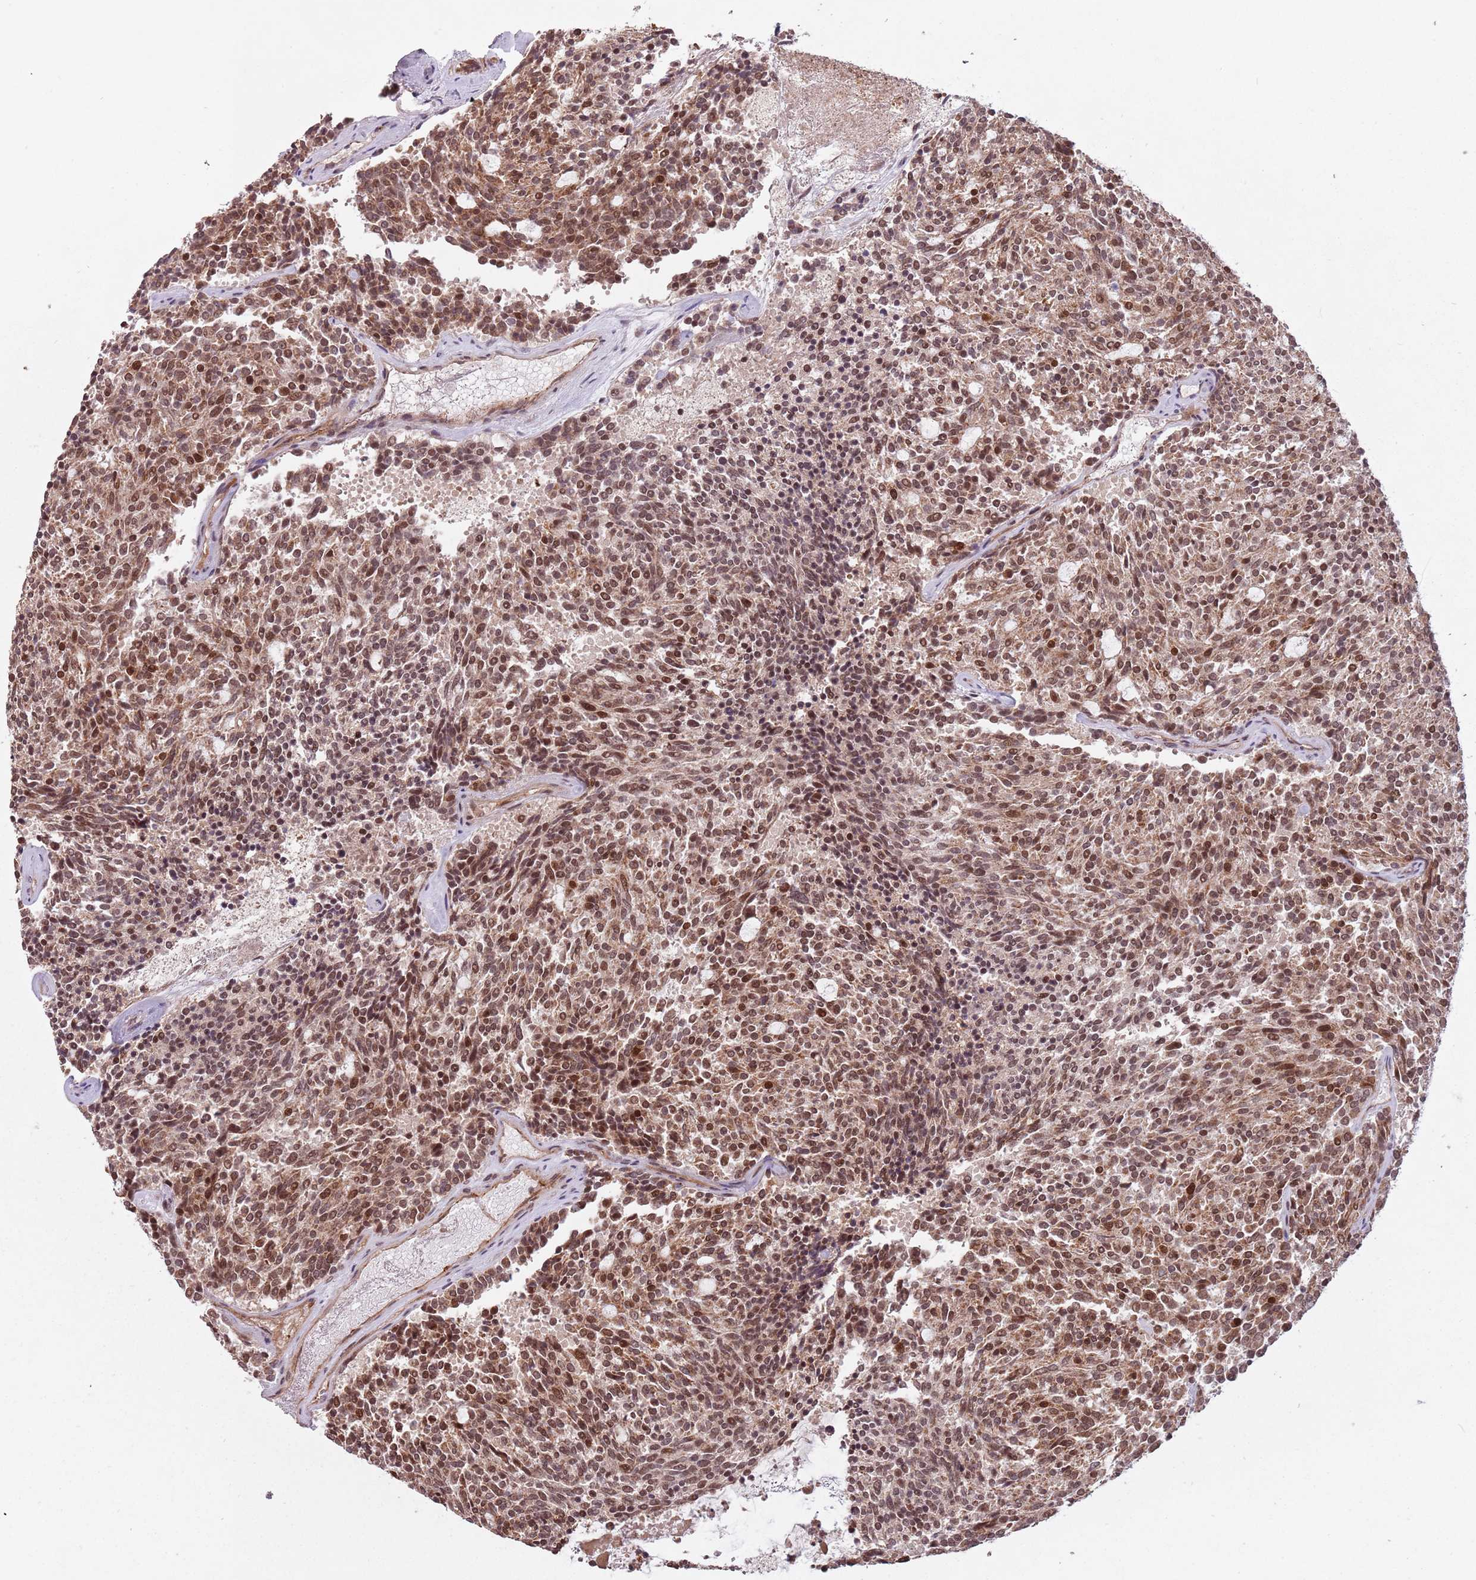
{"staining": {"intensity": "moderate", "quantity": ">75%", "location": "cytoplasmic/membranous,nuclear"}, "tissue": "carcinoid", "cell_type": "Tumor cells", "image_type": "cancer", "snomed": [{"axis": "morphology", "description": "Carcinoid, malignant, NOS"}, {"axis": "topography", "description": "Pancreas"}], "caption": "IHC (DAB) staining of human carcinoid (malignant) exhibits moderate cytoplasmic/membranous and nuclear protein expression in about >75% of tumor cells.", "gene": "SUDS3", "patient": {"sex": "female", "age": 54}}